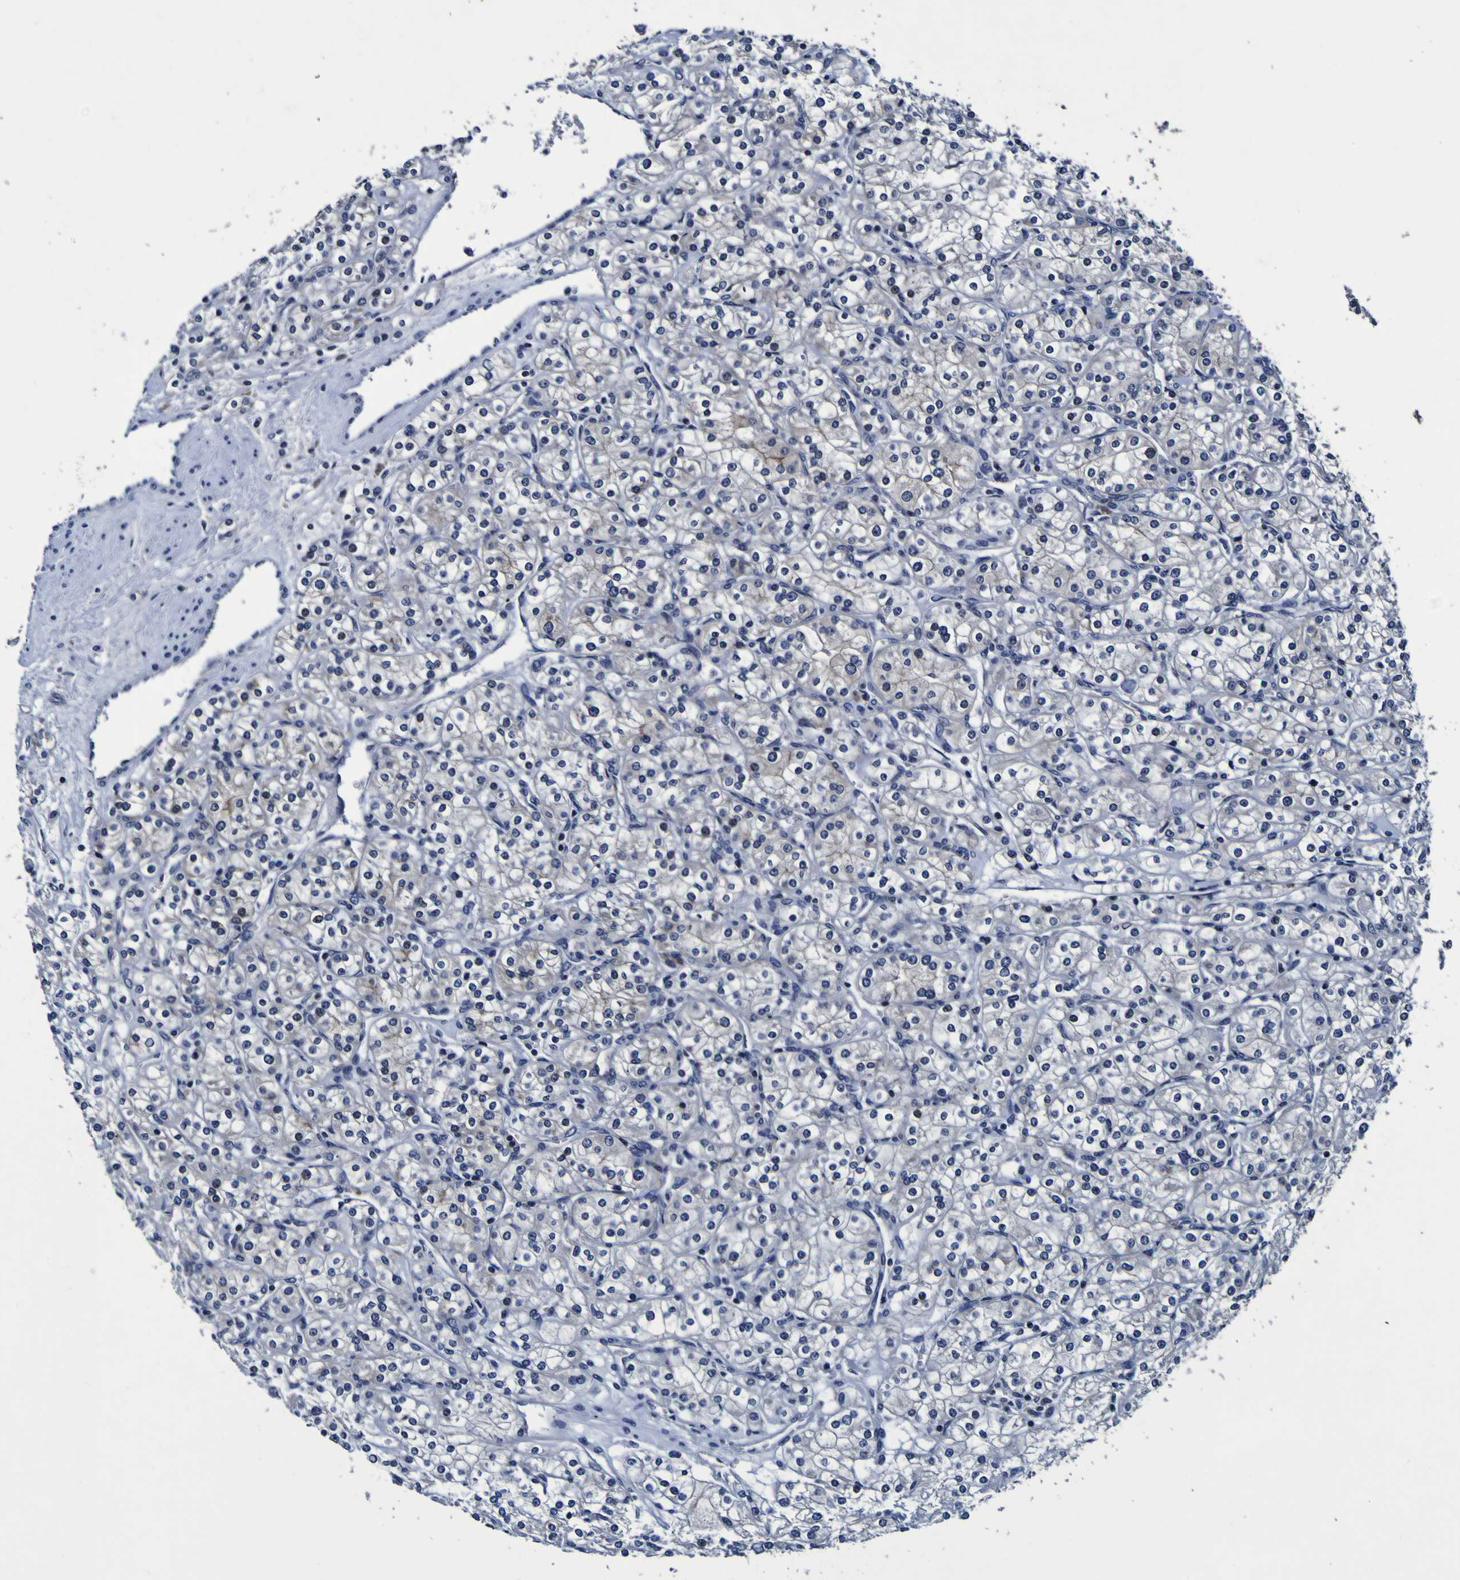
{"staining": {"intensity": "negative", "quantity": "none", "location": "none"}, "tissue": "renal cancer", "cell_type": "Tumor cells", "image_type": "cancer", "snomed": [{"axis": "morphology", "description": "Adenocarcinoma, NOS"}, {"axis": "topography", "description": "Kidney"}], "caption": "Renal cancer stained for a protein using immunohistochemistry exhibits no staining tumor cells.", "gene": "SORCS1", "patient": {"sex": "male", "age": 77}}